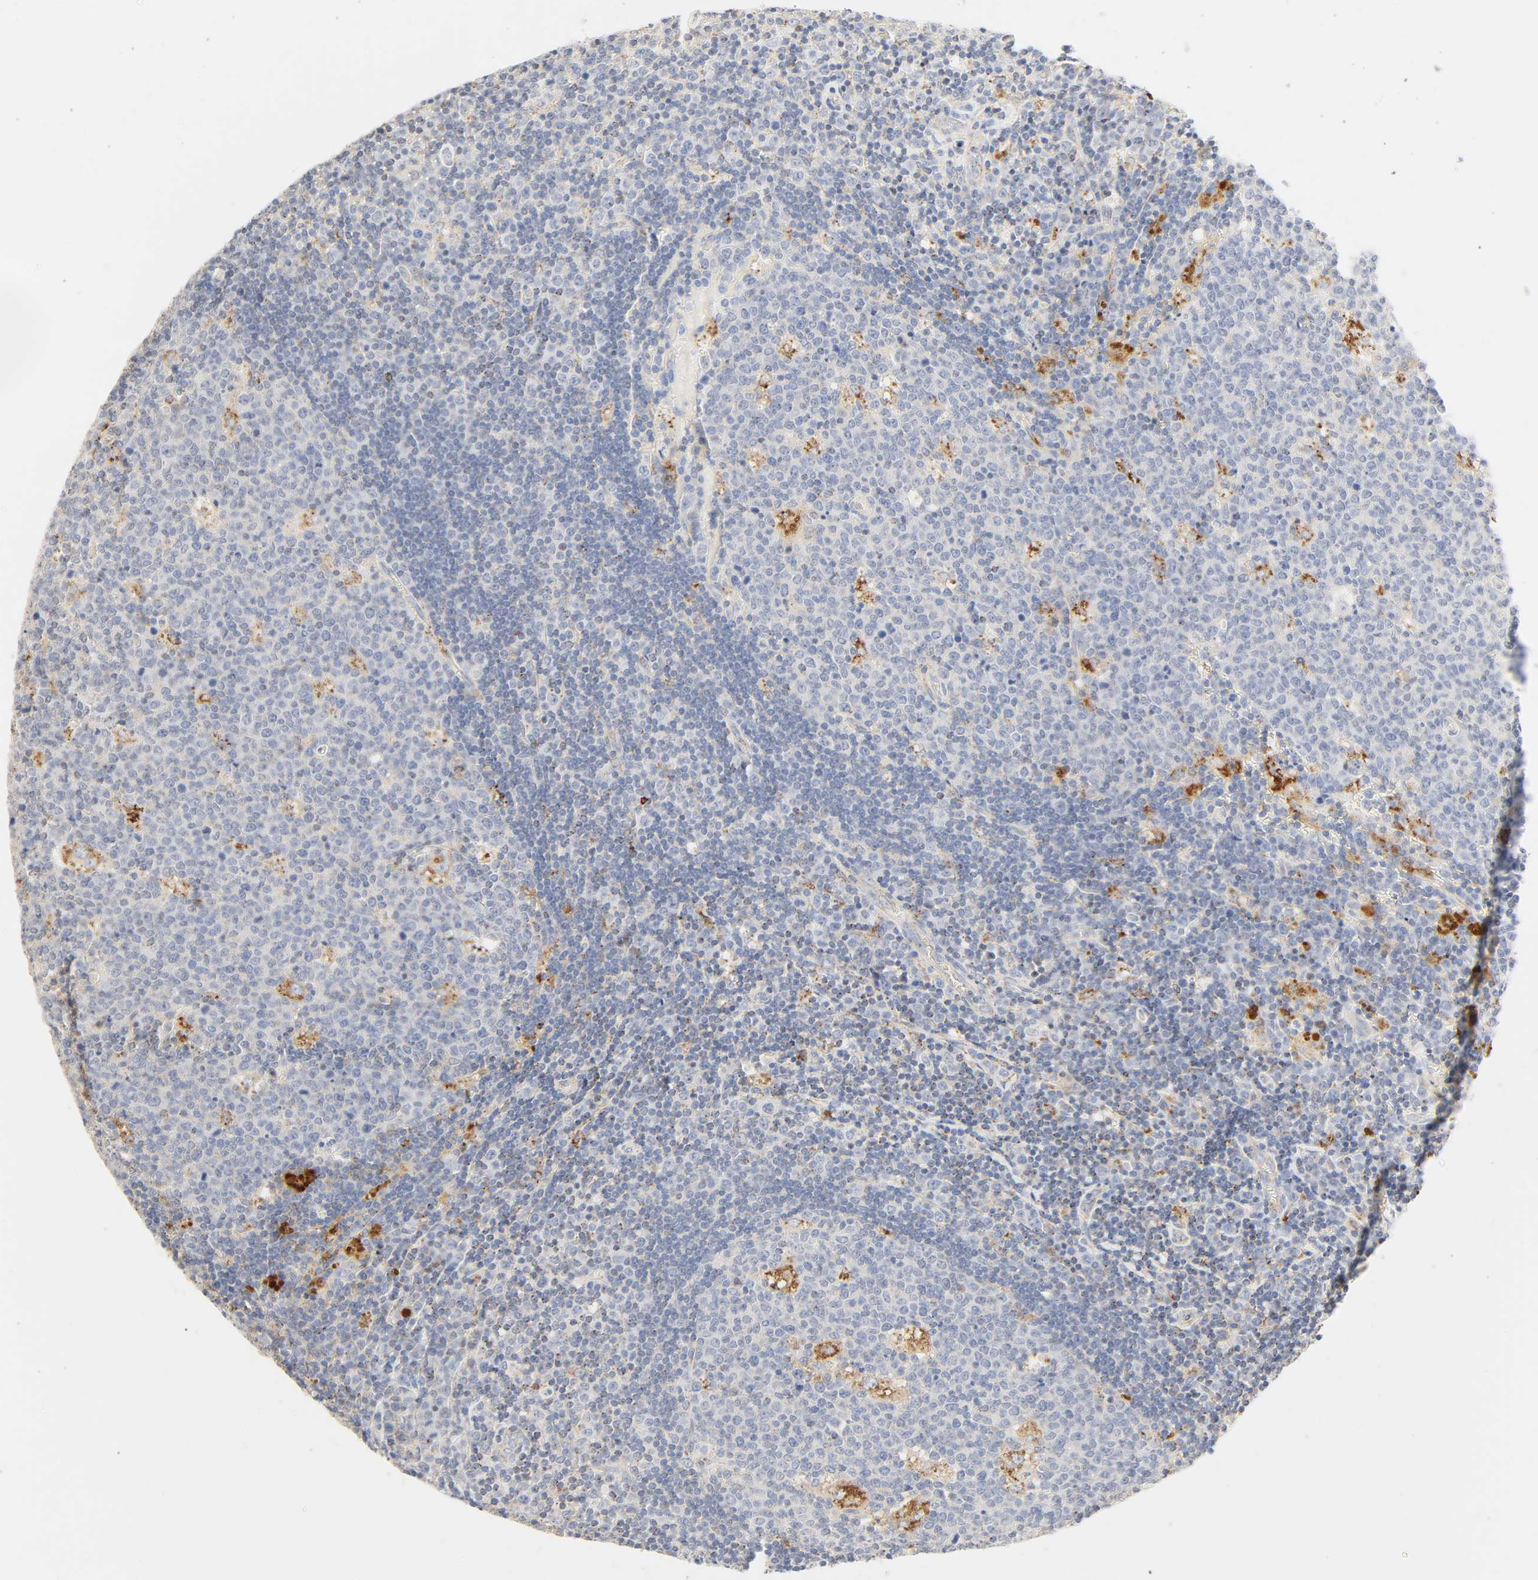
{"staining": {"intensity": "moderate", "quantity": "<25%", "location": "cytoplasmic/membranous"}, "tissue": "lymph node", "cell_type": "Germinal center cells", "image_type": "normal", "snomed": [{"axis": "morphology", "description": "Normal tissue, NOS"}, {"axis": "topography", "description": "Lymph node"}, {"axis": "topography", "description": "Salivary gland"}], "caption": "A brown stain shows moderate cytoplasmic/membranous staining of a protein in germinal center cells of normal human lymph node. The staining is performed using DAB (3,3'-diaminobenzidine) brown chromogen to label protein expression. The nuclei are counter-stained blue using hematoxylin.", "gene": "CAMK2A", "patient": {"sex": "male", "age": 8}}